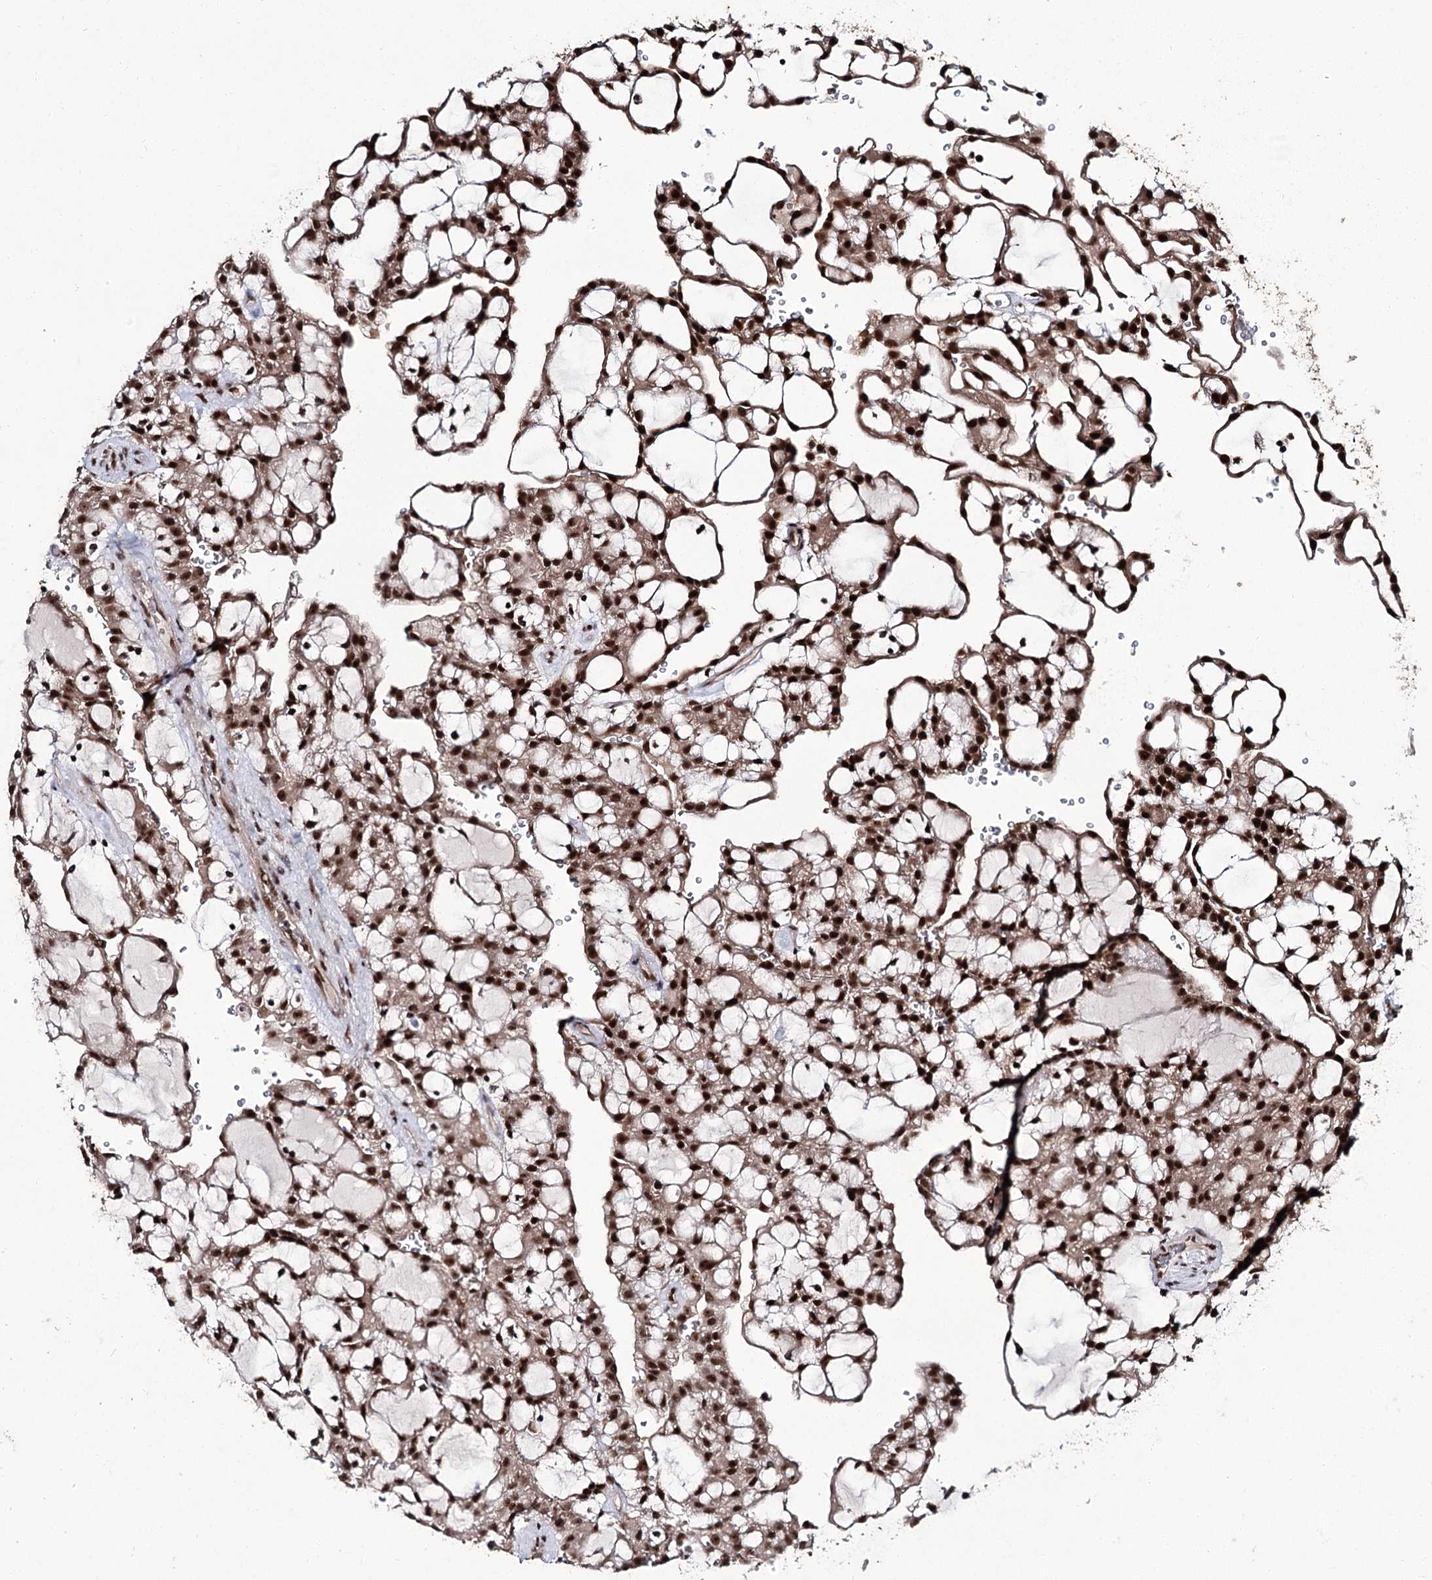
{"staining": {"intensity": "strong", "quantity": ">75%", "location": "nuclear"}, "tissue": "renal cancer", "cell_type": "Tumor cells", "image_type": "cancer", "snomed": [{"axis": "morphology", "description": "Adenocarcinoma, NOS"}, {"axis": "topography", "description": "Kidney"}], "caption": "A histopathology image showing strong nuclear staining in about >75% of tumor cells in renal adenocarcinoma, as visualized by brown immunohistochemical staining.", "gene": "ERCC3", "patient": {"sex": "male", "age": 63}}